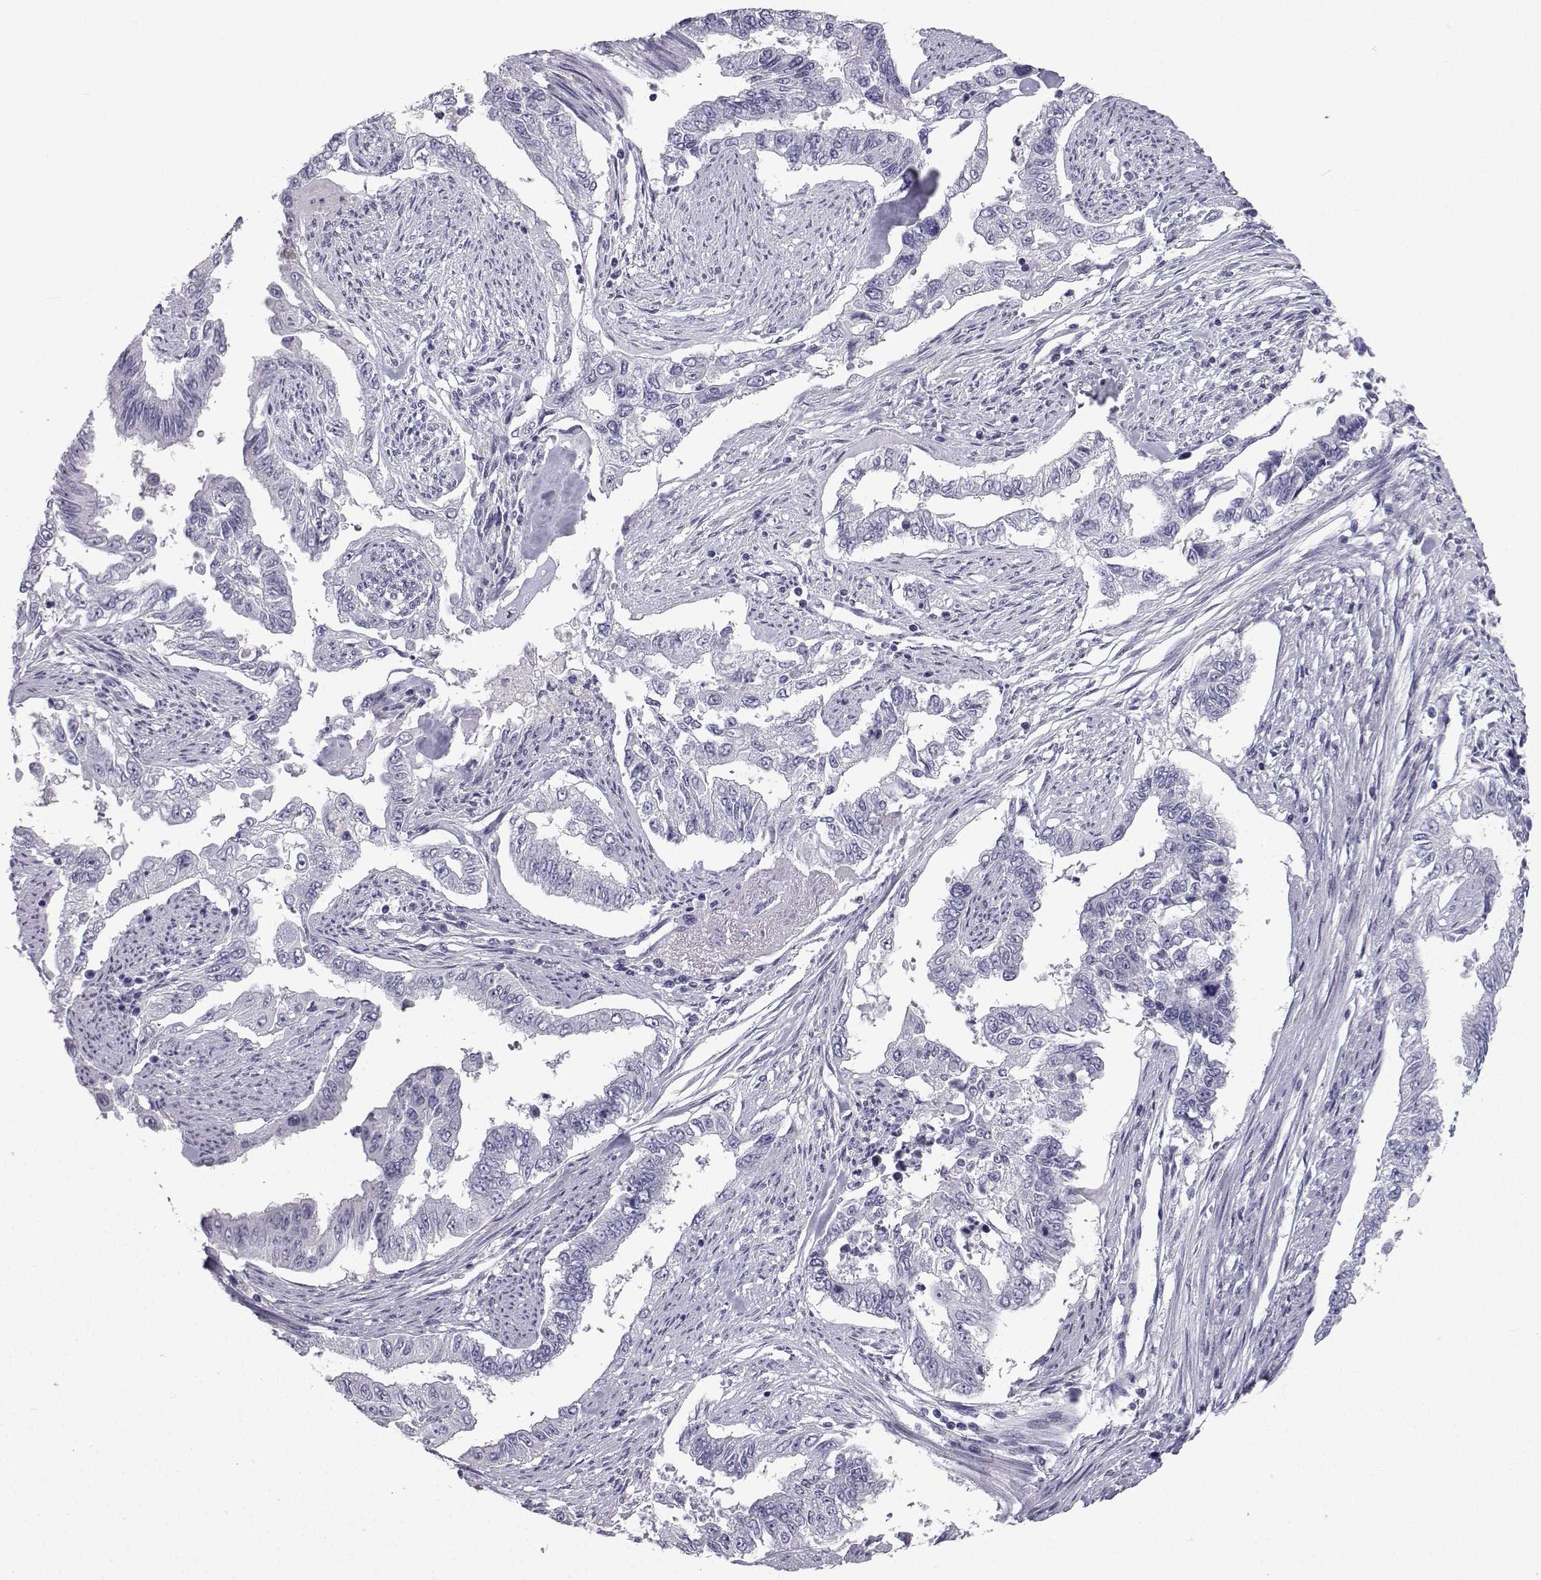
{"staining": {"intensity": "negative", "quantity": "none", "location": "none"}, "tissue": "endometrial cancer", "cell_type": "Tumor cells", "image_type": "cancer", "snomed": [{"axis": "morphology", "description": "Adenocarcinoma, NOS"}, {"axis": "topography", "description": "Uterus"}], "caption": "High magnification brightfield microscopy of endometrial adenocarcinoma stained with DAB (3,3'-diaminobenzidine) (brown) and counterstained with hematoxylin (blue): tumor cells show no significant positivity.", "gene": "PCSK1N", "patient": {"sex": "female", "age": 59}}